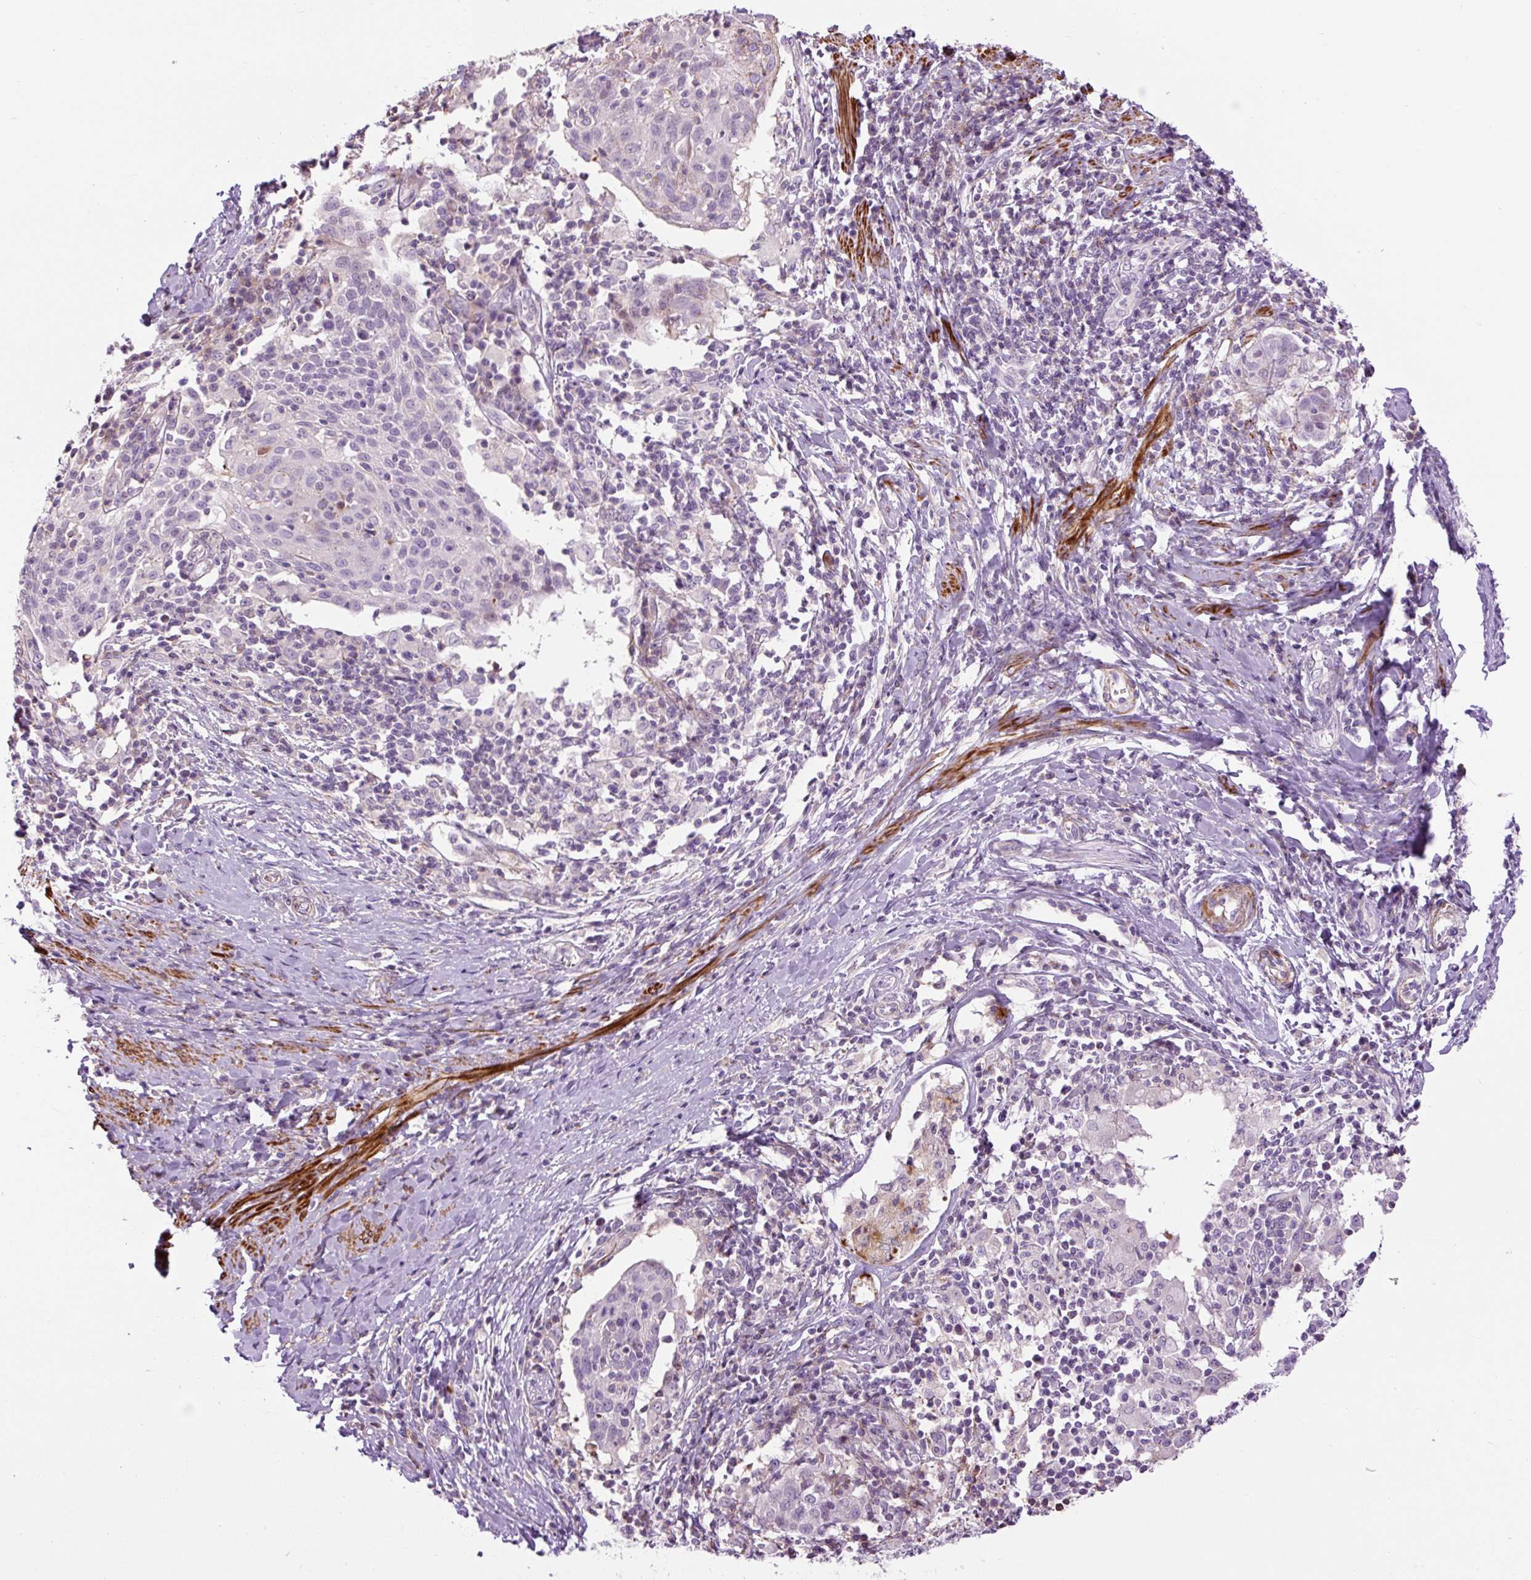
{"staining": {"intensity": "negative", "quantity": "none", "location": "none"}, "tissue": "cervical cancer", "cell_type": "Tumor cells", "image_type": "cancer", "snomed": [{"axis": "morphology", "description": "Squamous cell carcinoma, NOS"}, {"axis": "topography", "description": "Cervix"}], "caption": "There is no significant expression in tumor cells of squamous cell carcinoma (cervical).", "gene": "ZNF197", "patient": {"sex": "female", "age": 52}}